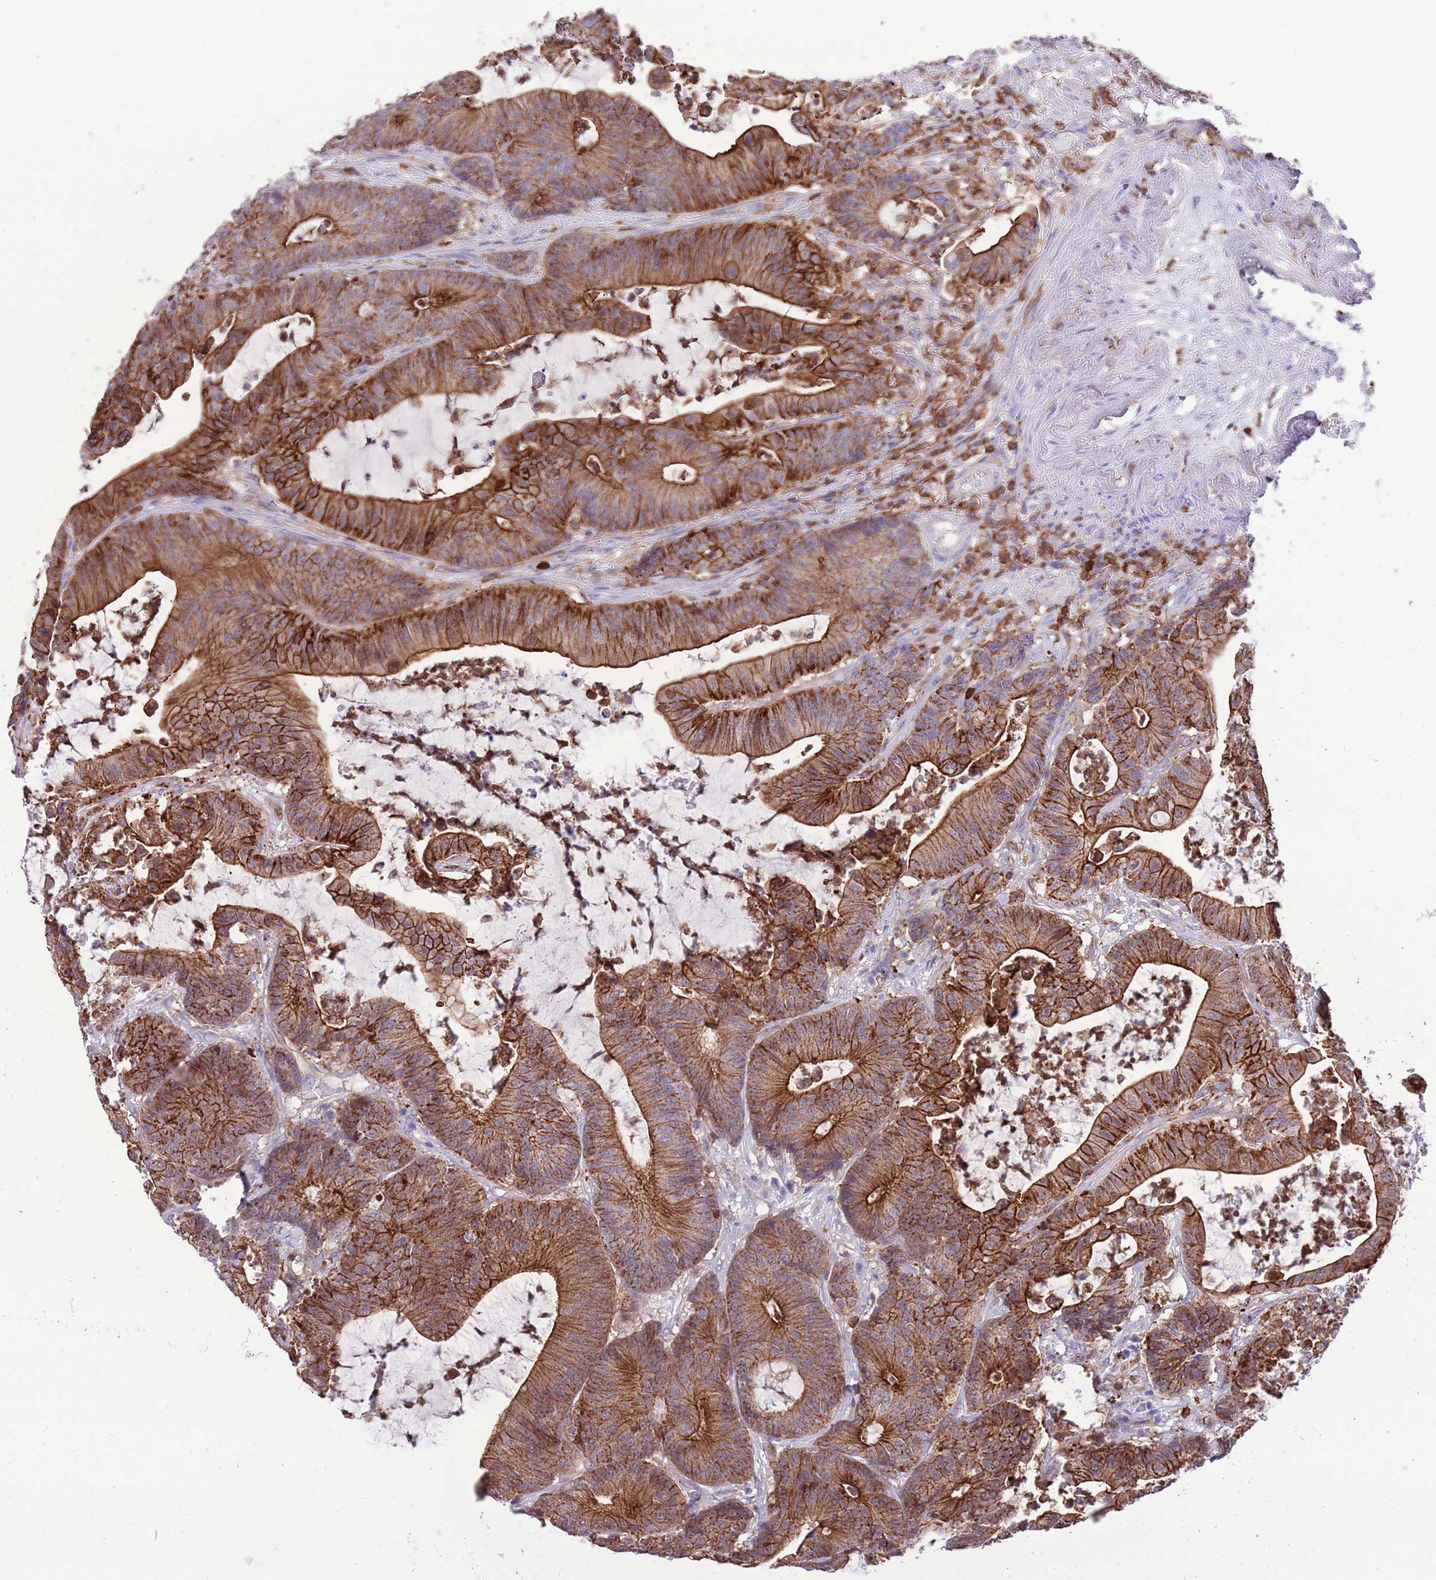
{"staining": {"intensity": "strong", "quantity": ">75%", "location": "cytoplasmic/membranous"}, "tissue": "colorectal cancer", "cell_type": "Tumor cells", "image_type": "cancer", "snomed": [{"axis": "morphology", "description": "Adenocarcinoma, NOS"}, {"axis": "topography", "description": "Colon"}], "caption": "Colorectal cancer was stained to show a protein in brown. There is high levels of strong cytoplasmic/membranous positivity in approximately >75% of tumor cells. Using DAB (3,3'-diaminobenzidine) (brown) and hematoxylin (blue) stains, captured at high magnification using brightfield microscopy.", "gene": "EFHD2", "patient": {"sex": "female", "age": 84}}